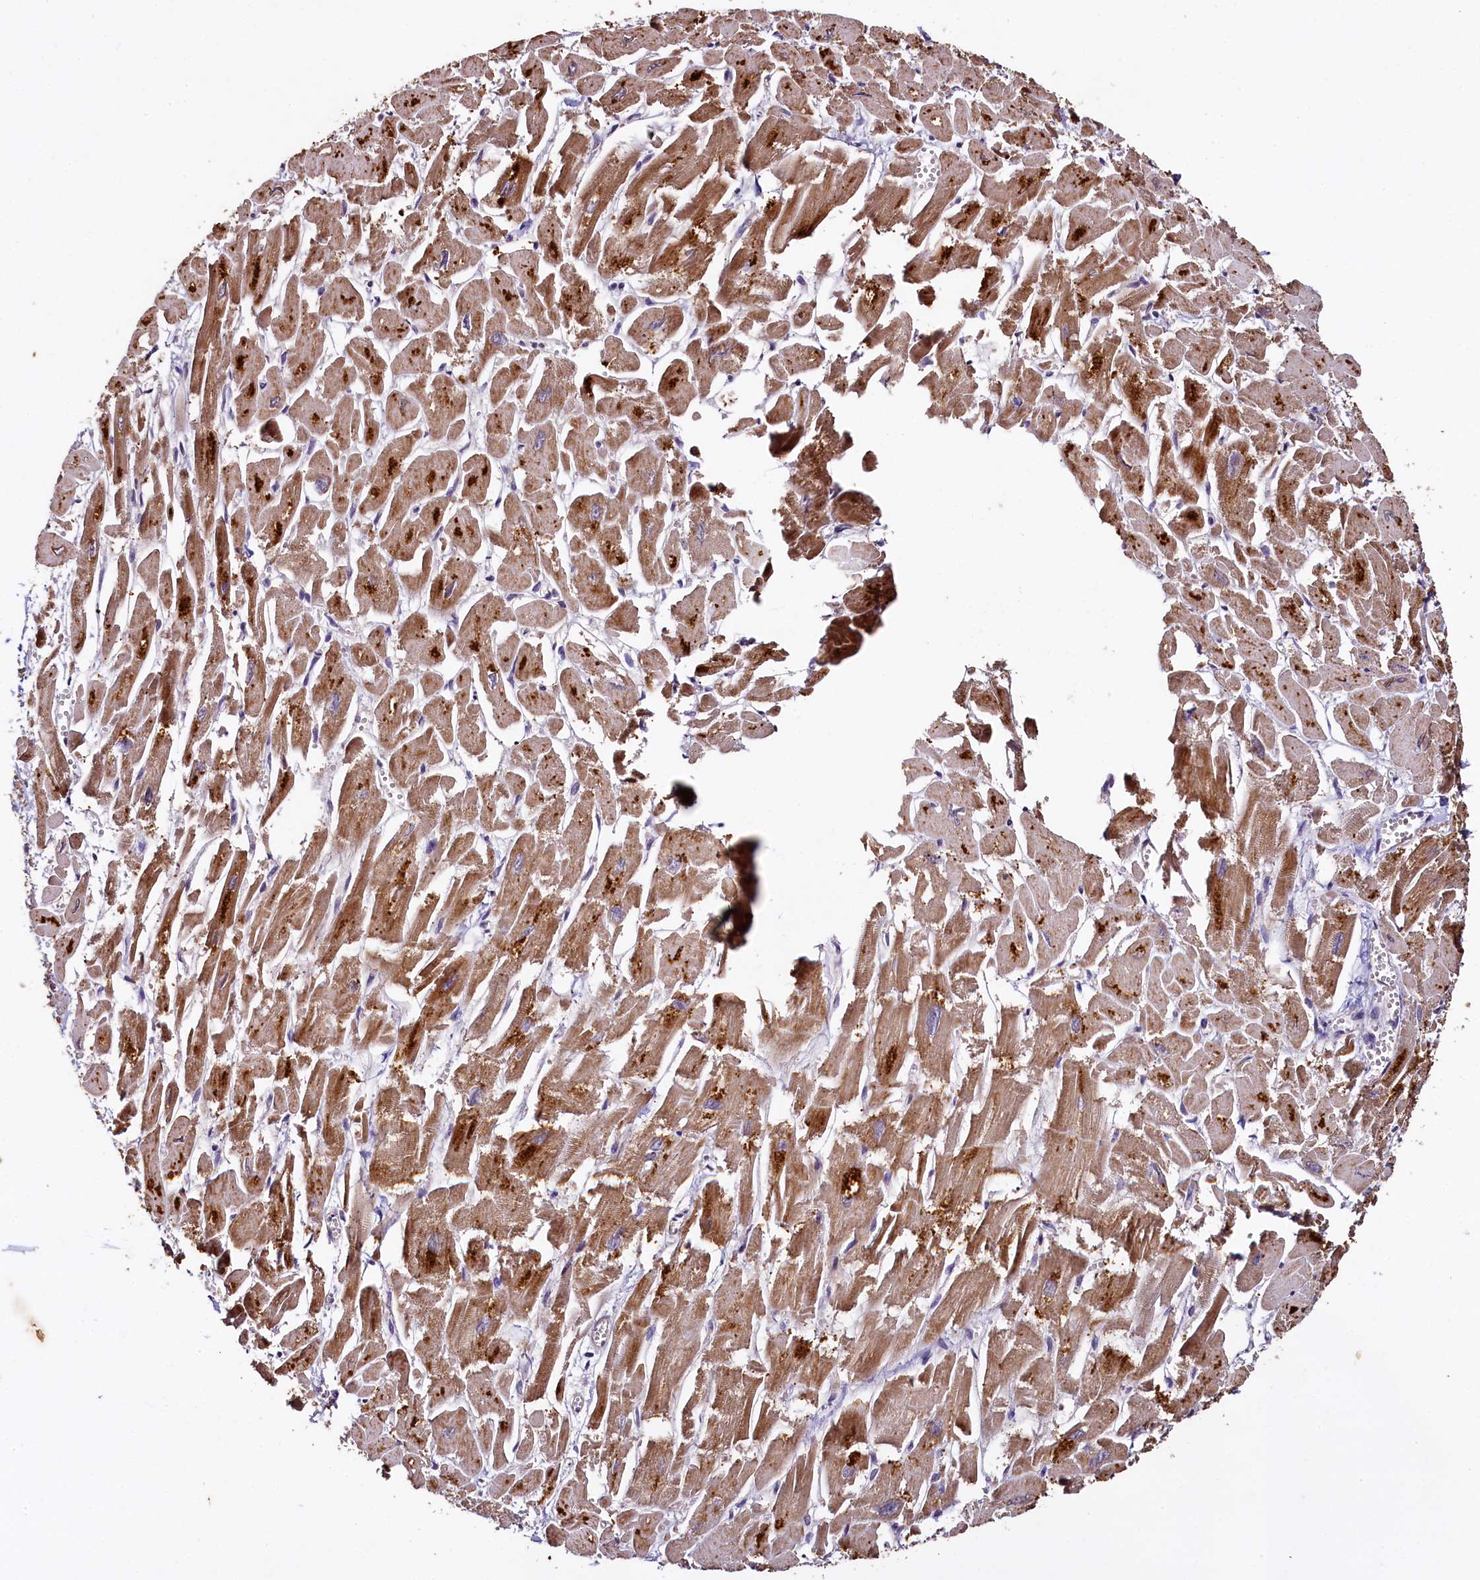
{"staining": {"intensity": "strong", "quantity": ">75%", "location": "cytoplasmic/membranous"}, "tissue": "heart muscle", "cell_type": "Cardiomyocytes", "image_type": "normal", "snomed": [{"axis": "morphology", "description": "Normal tissue, NOS"}, {"axis": "topography", "description": "Heart"}], "caption": "IHC of unremarkable human heart muscle exhibits high levels of strong cytoplasmic/membranous positivity in about >75% of cardiomyocytes.", "gene": "COQ9", "patient": {"sex": "male", "age": 54}}